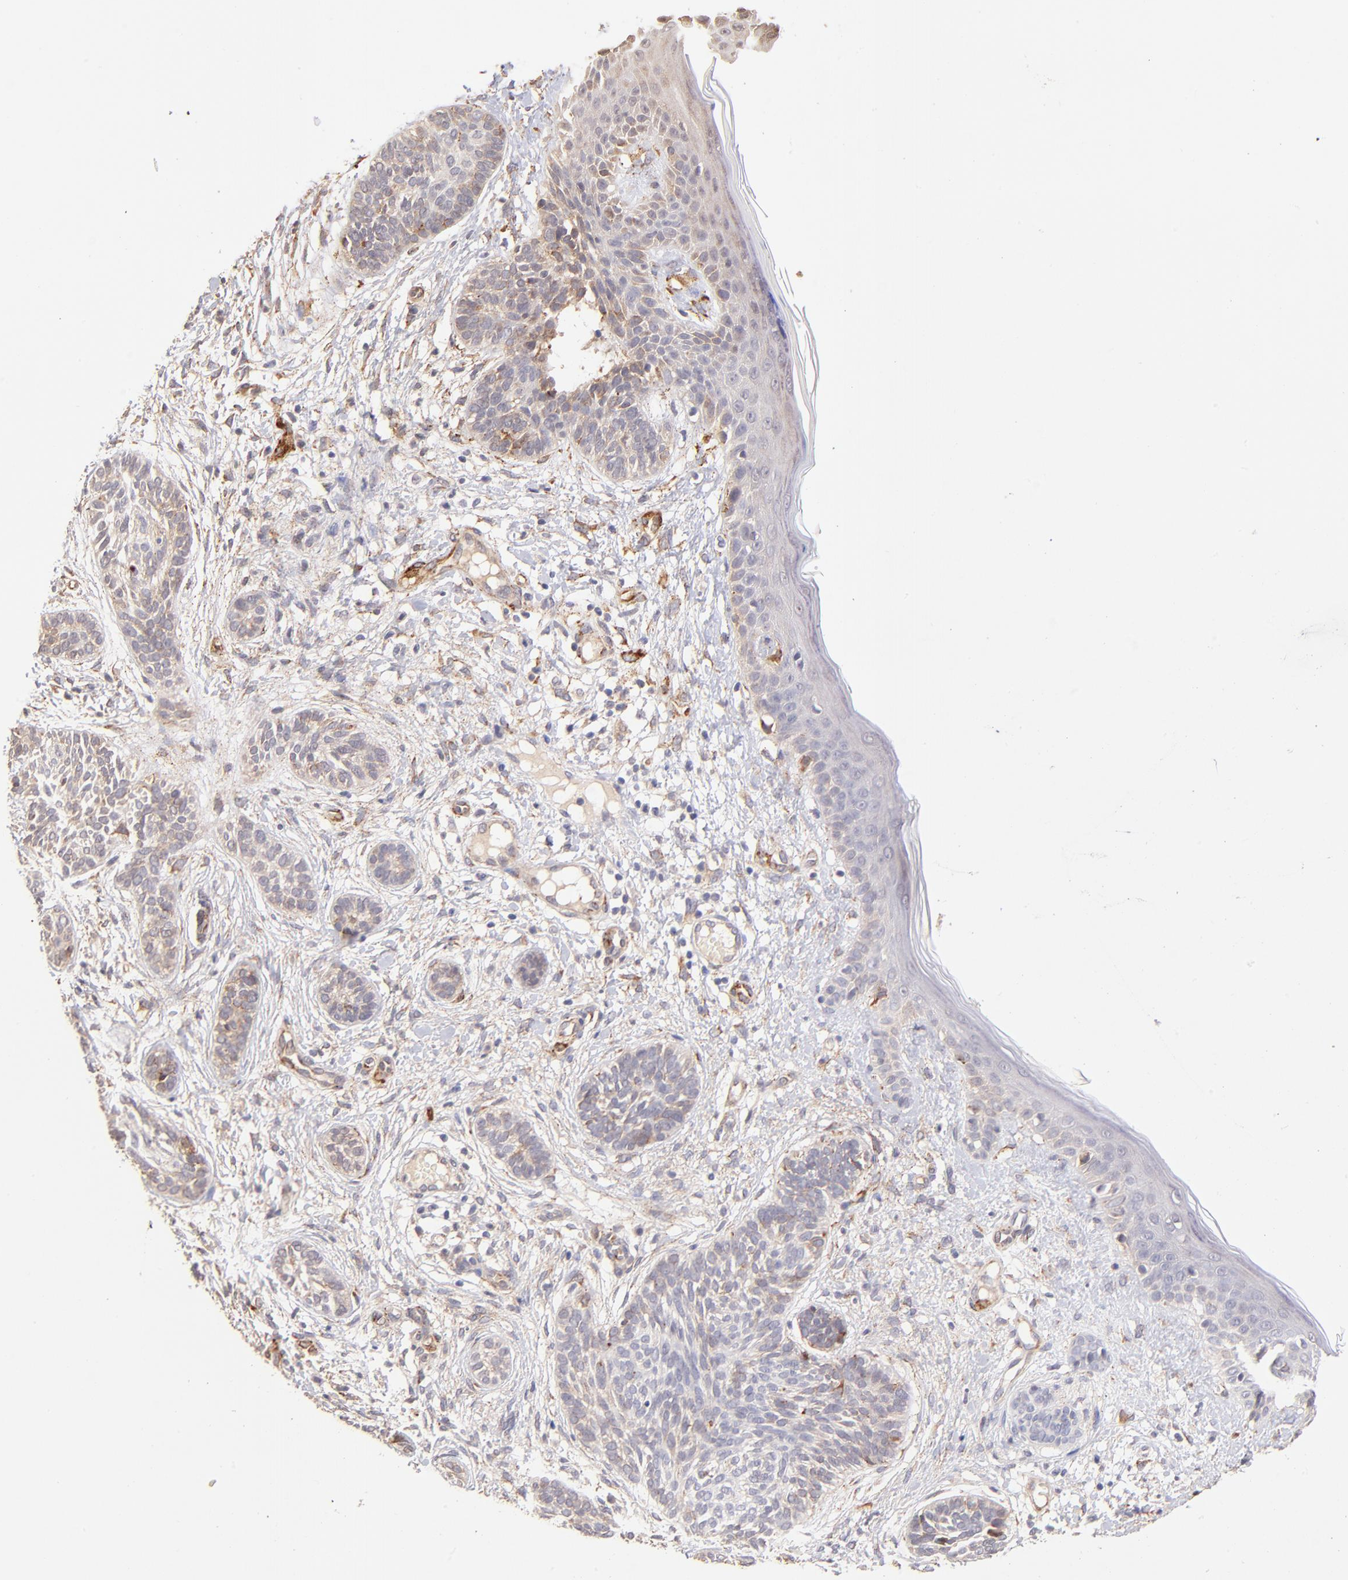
{"staining": {"intensity": "weak", "quantity": "<25%", "location": "cytoplasmic/membranous"}, "tissue": "skin cancer", "cell_type": "Tumor cells", "image_type": "cancer", "snomed": [{"axis": "morphology", "description": "Normal tissue, NOS"}, {"axis": "morphology", "description": "Basal cell carcinoma"}, {"axis": "topography", "description": "Skin"}], "caption": "There is no significant staining in tumor cells of skin basal cell carcinoma.", "gene": "SPARC", "patient": {"sex": "male", "age": 63}}